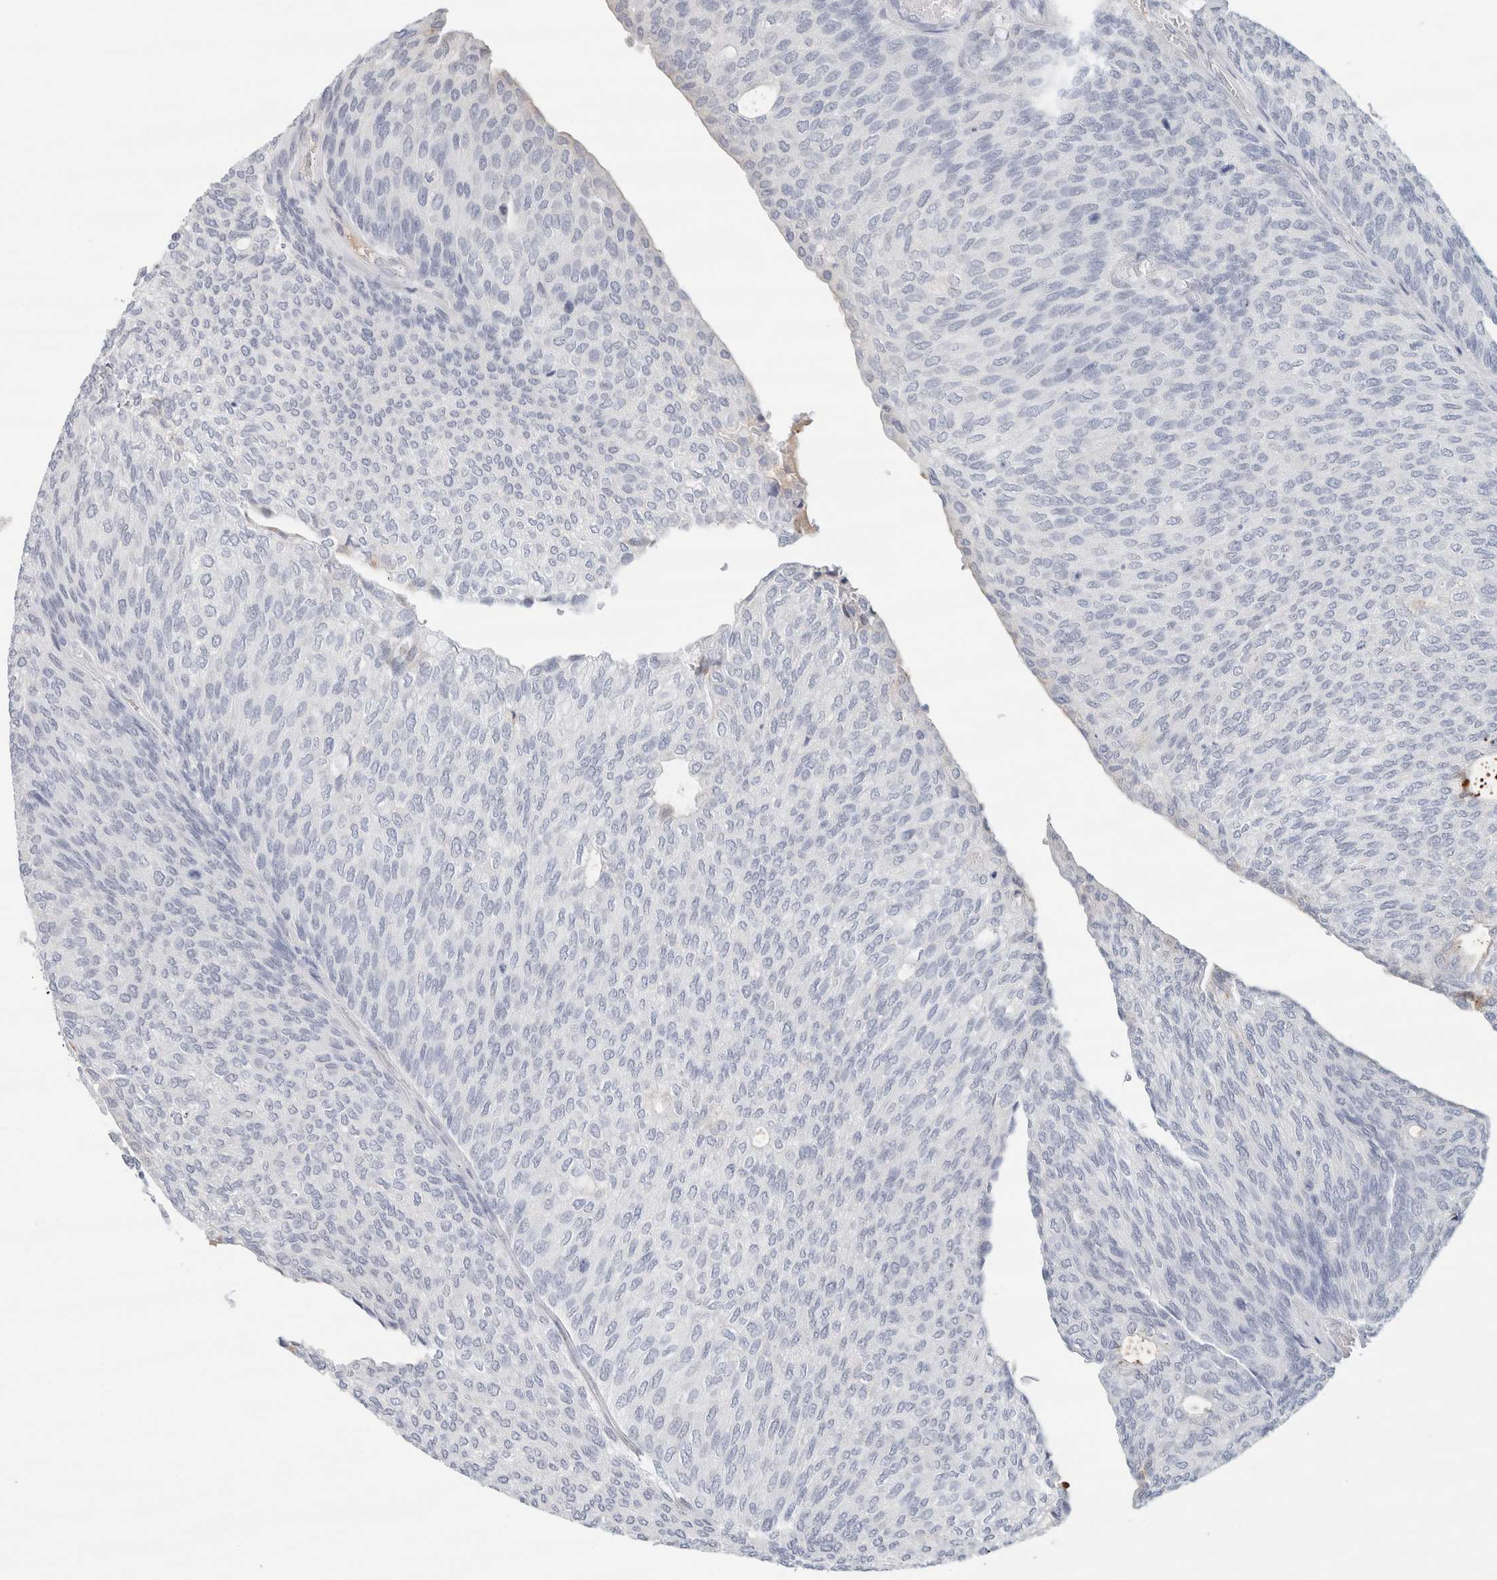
{"staining": {"intensity": "negative", "quantity": "none", "location": "none"}, "tissue": "urothelial cancer", "cell_type": "Tumor cells", "image_type": "cancer", "snomed": [{"axis": "morphology", "description": "Urothelial carcinoma, Low grade"}, {"axis": "topography", "description": "Urinary bladder"}], "caption": "DAB immunohistochemical staining of human urothelial cancer exhibits no significant positivity in tumor cells. (Brightfield microscopy of DAB immunohistochemistry at high magnification).", "gene": "IL6", "patient": {"sex": "female", "age": 79}}